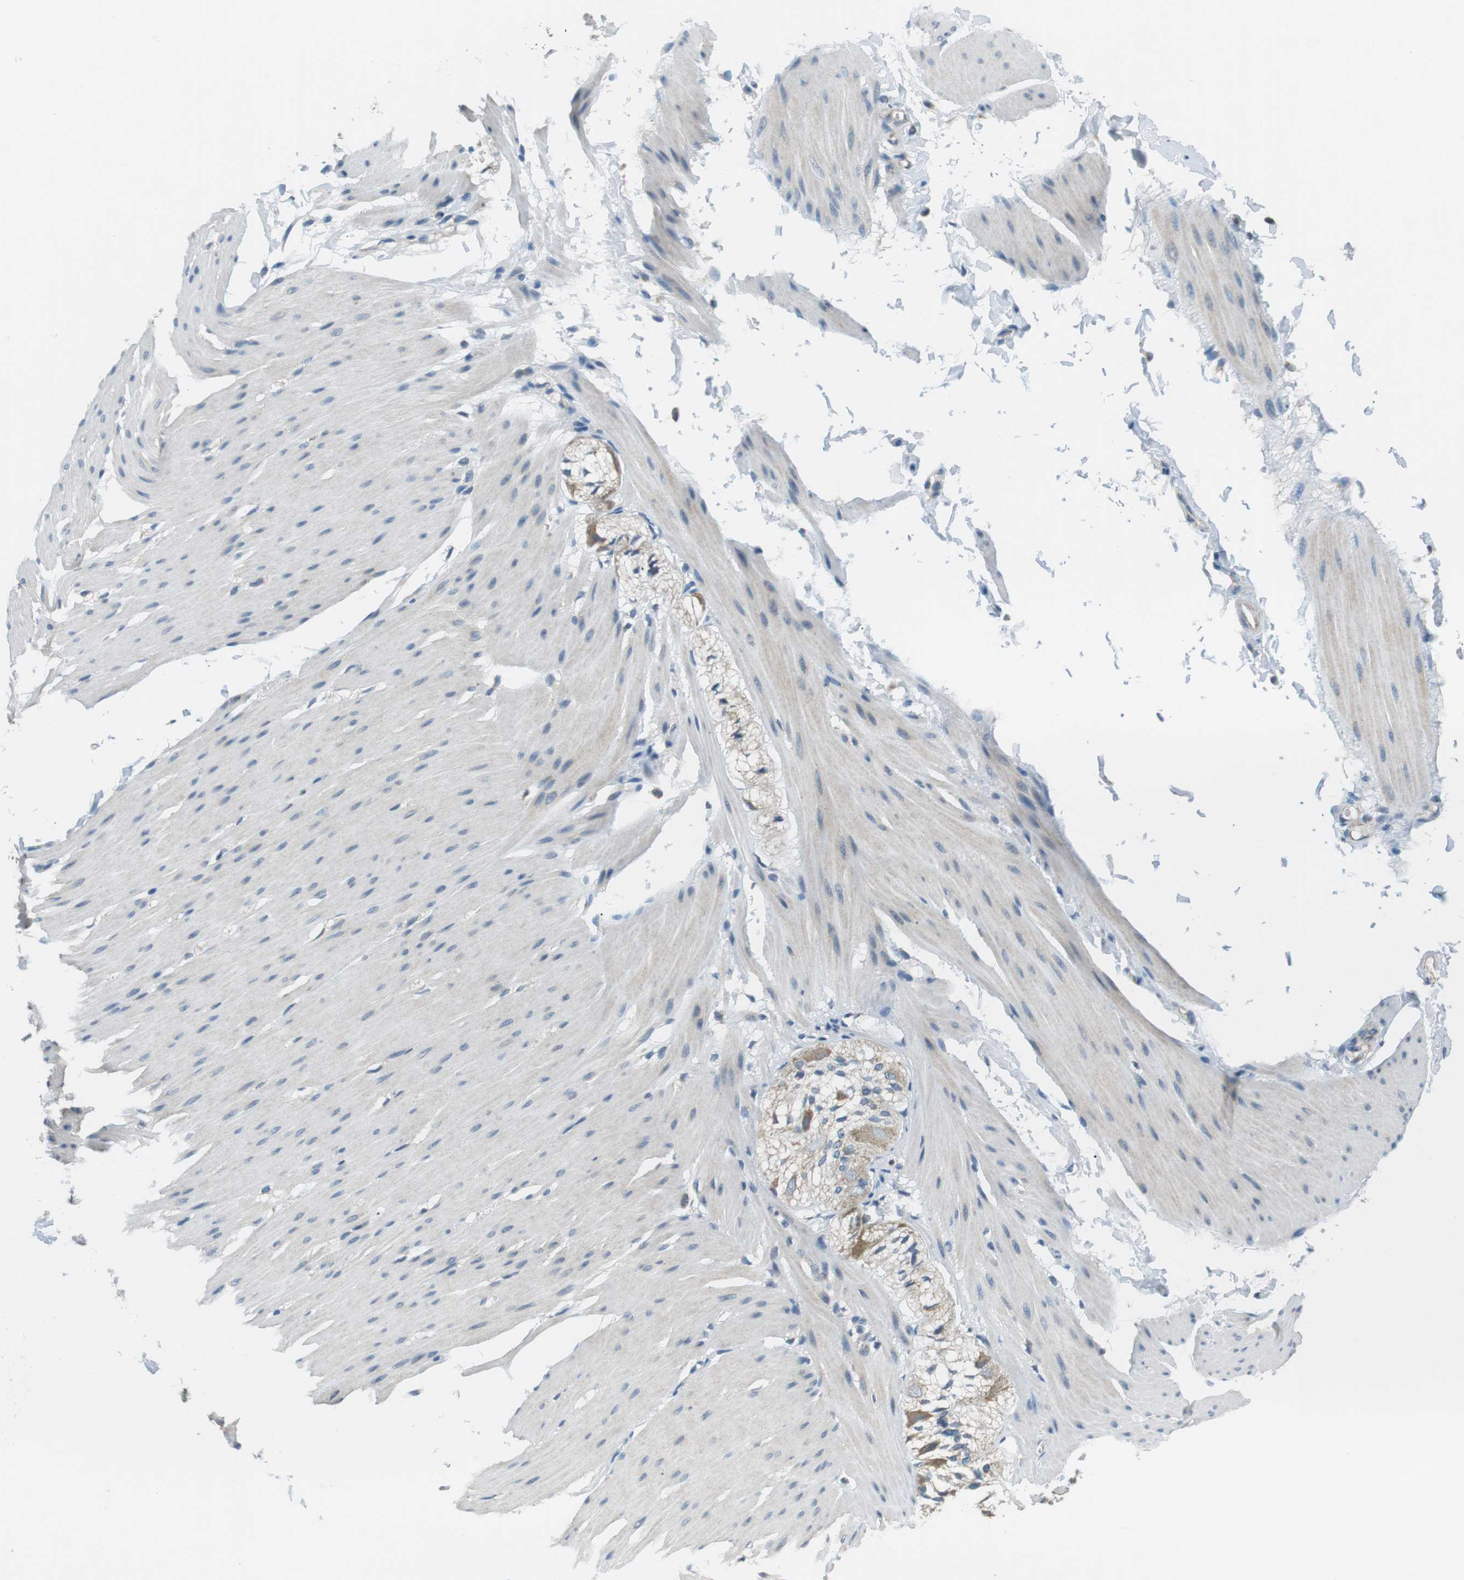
{"staining": {"intensity": "negative", "quantity": "none", "location": "none"}, "tissue": "smooth muscle", "cell_type": "Smooth muscle cells", "image_type": "normal", "snomed": [{"axis": "morphology", "description": "Normal tissue, NOS"}, {"axis": "topography", "description": "Smooth muscle"}, {"axis": "topography", "description": "Colon"}], "caption": "Immunohistochemistry histopathology image of normal smooth muscle: smooth muscle stained with DAB (3,3'-diaminobenzidine) exhibits no significant protein positivity in smooth muscle cells.", "gene": "BACE1", "patient": {"sex": "male", "age": 67}}